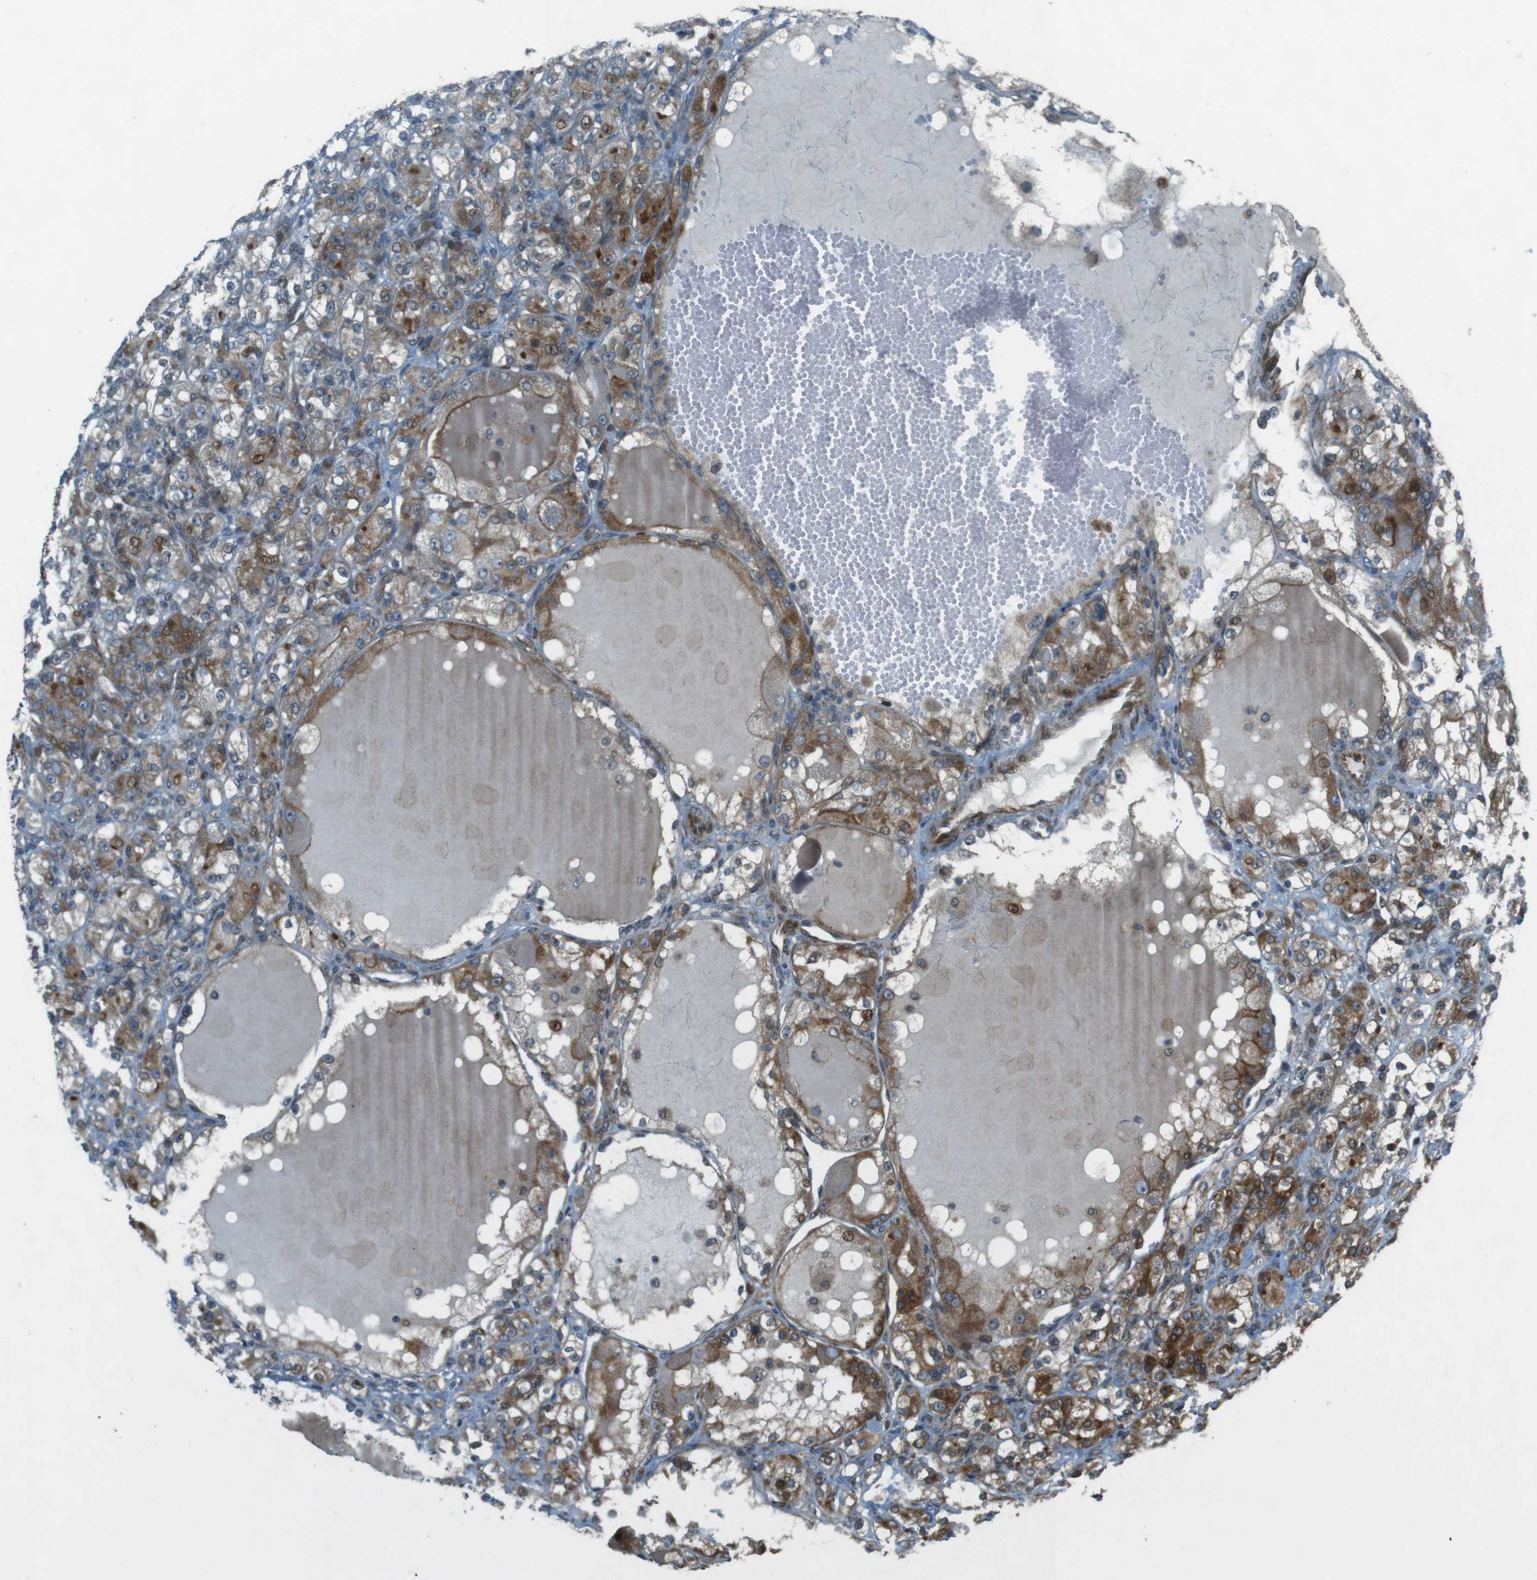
{"staining": {"intensity": "moderate", "quantity": "25%-75%", "location": "cytoplasmic/membranous"}, "tissue": "renal cancer", "cell_type": "Tumor cells", "image_type": "cancer", "snomed": [{"axis": "morphology", "description": "Normal tissue, NOS"}, {"axis": "morphology", "description": "Adenocarcinoma, NOS"}, {"axis": "topography", "description": "Kidney"}], "caption": "Immunohistochemistry photomicrograph of human adenocarcinoma (renal) stained for a protein (brown), which displays medium levels of moderate cytoplasmic/membranous expression in approximately 25%-75% of tumor cells.", "gene": "ZNF330", "patient": {"sex": "male", "age": 61}}